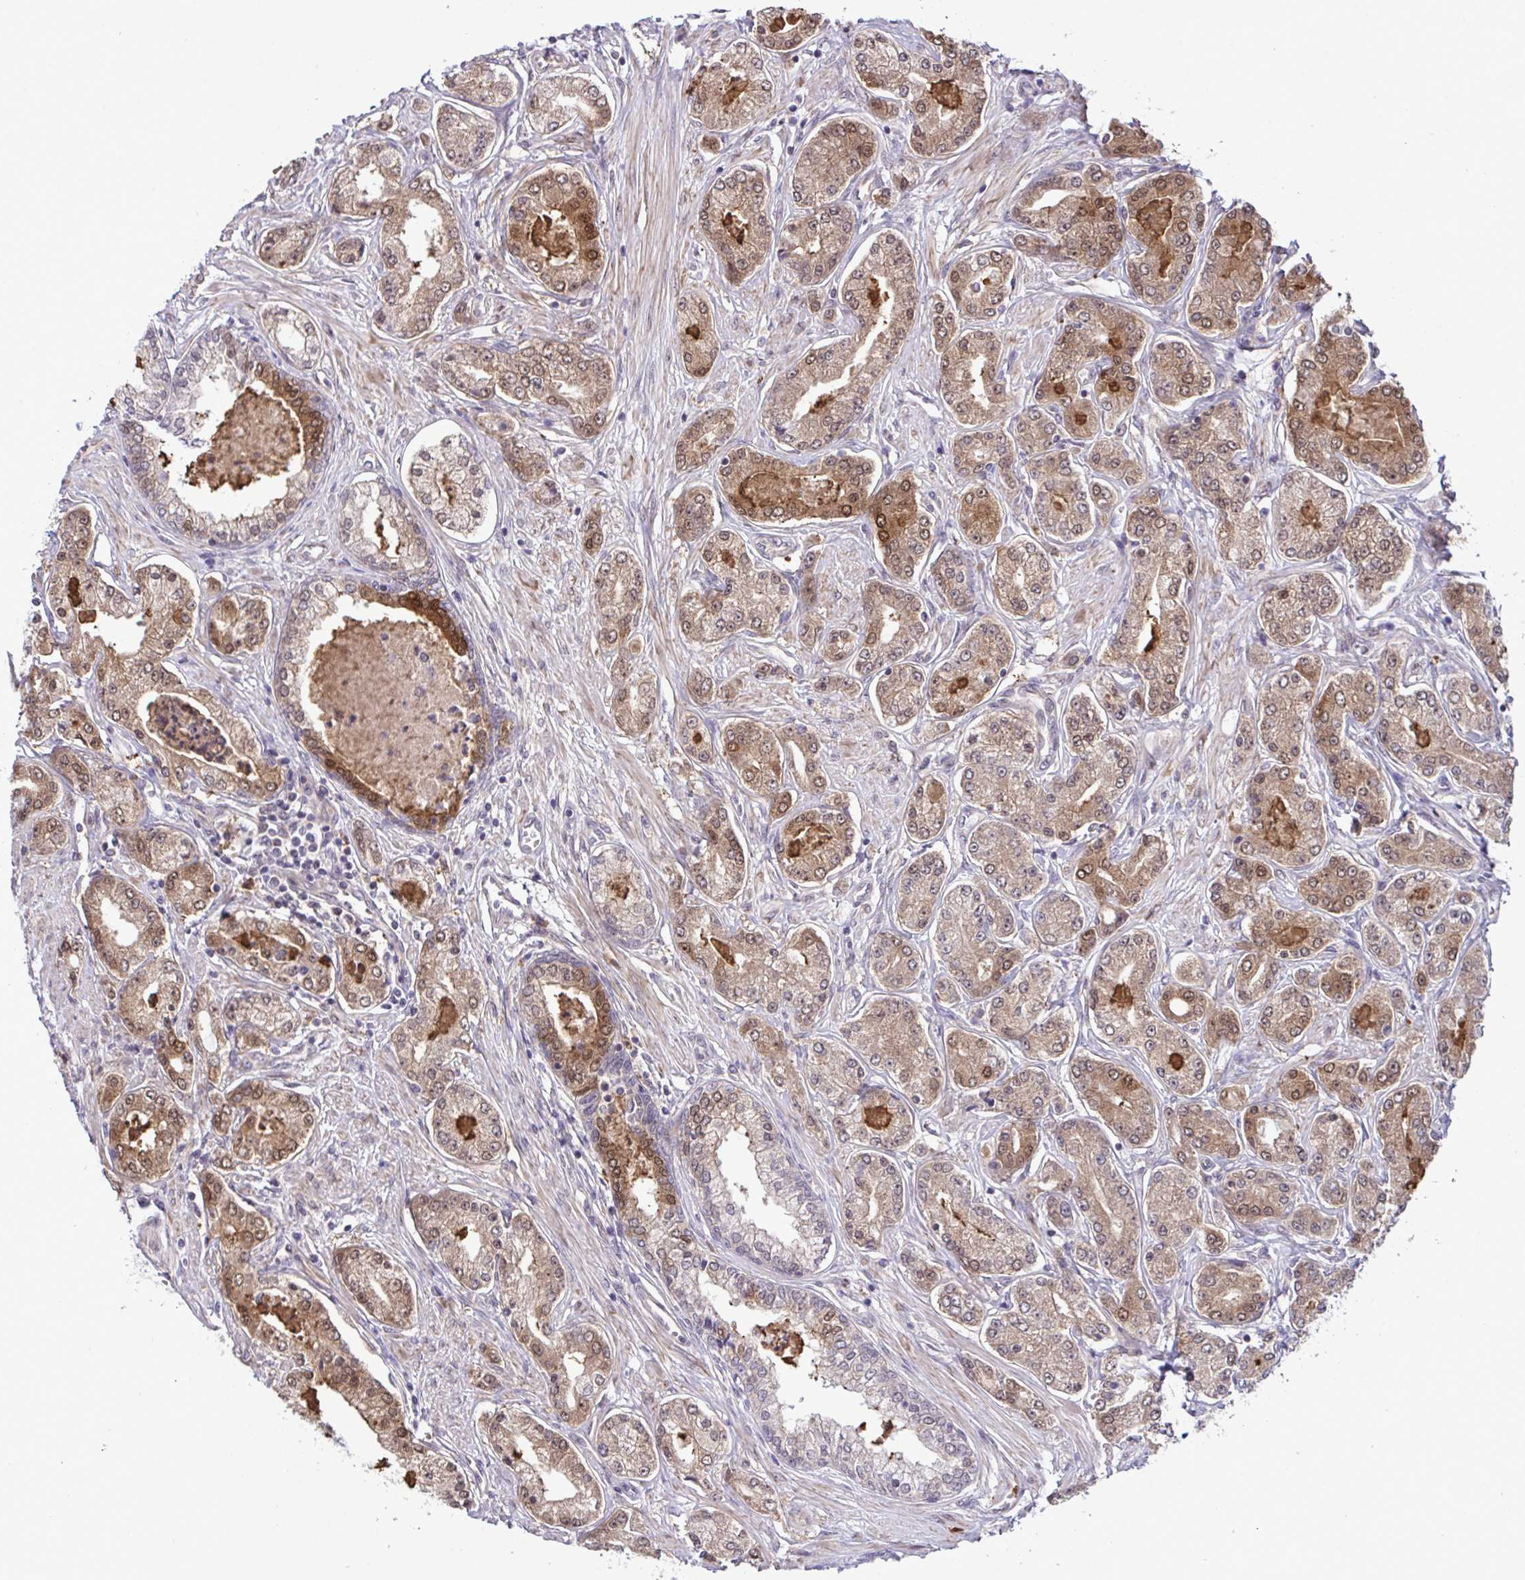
{"staining": {"intensity": "strong", "quantity": "25%-75%", "location": "cytoplasmic/membranous,nuclear"}, "tissue": "prostate cancer", "cell_type": "Tumor cells", "image_type": "cancer", "snomed": [{"axis": "morphology", "description": "Adenocarcinoma, High grade"}, {"axis": "topography", "description": "Prostate"}], "caption": "High-power microscopy captured an IHC photomicrograph of prostate high-grade adenocarcinoma, revealing strong cytoplasmic/membranous and nuclear positivity in about 25%-75% of tumor cells.", "gene": "CMPK1", "patient": {"sex": "male", "age": 66}}